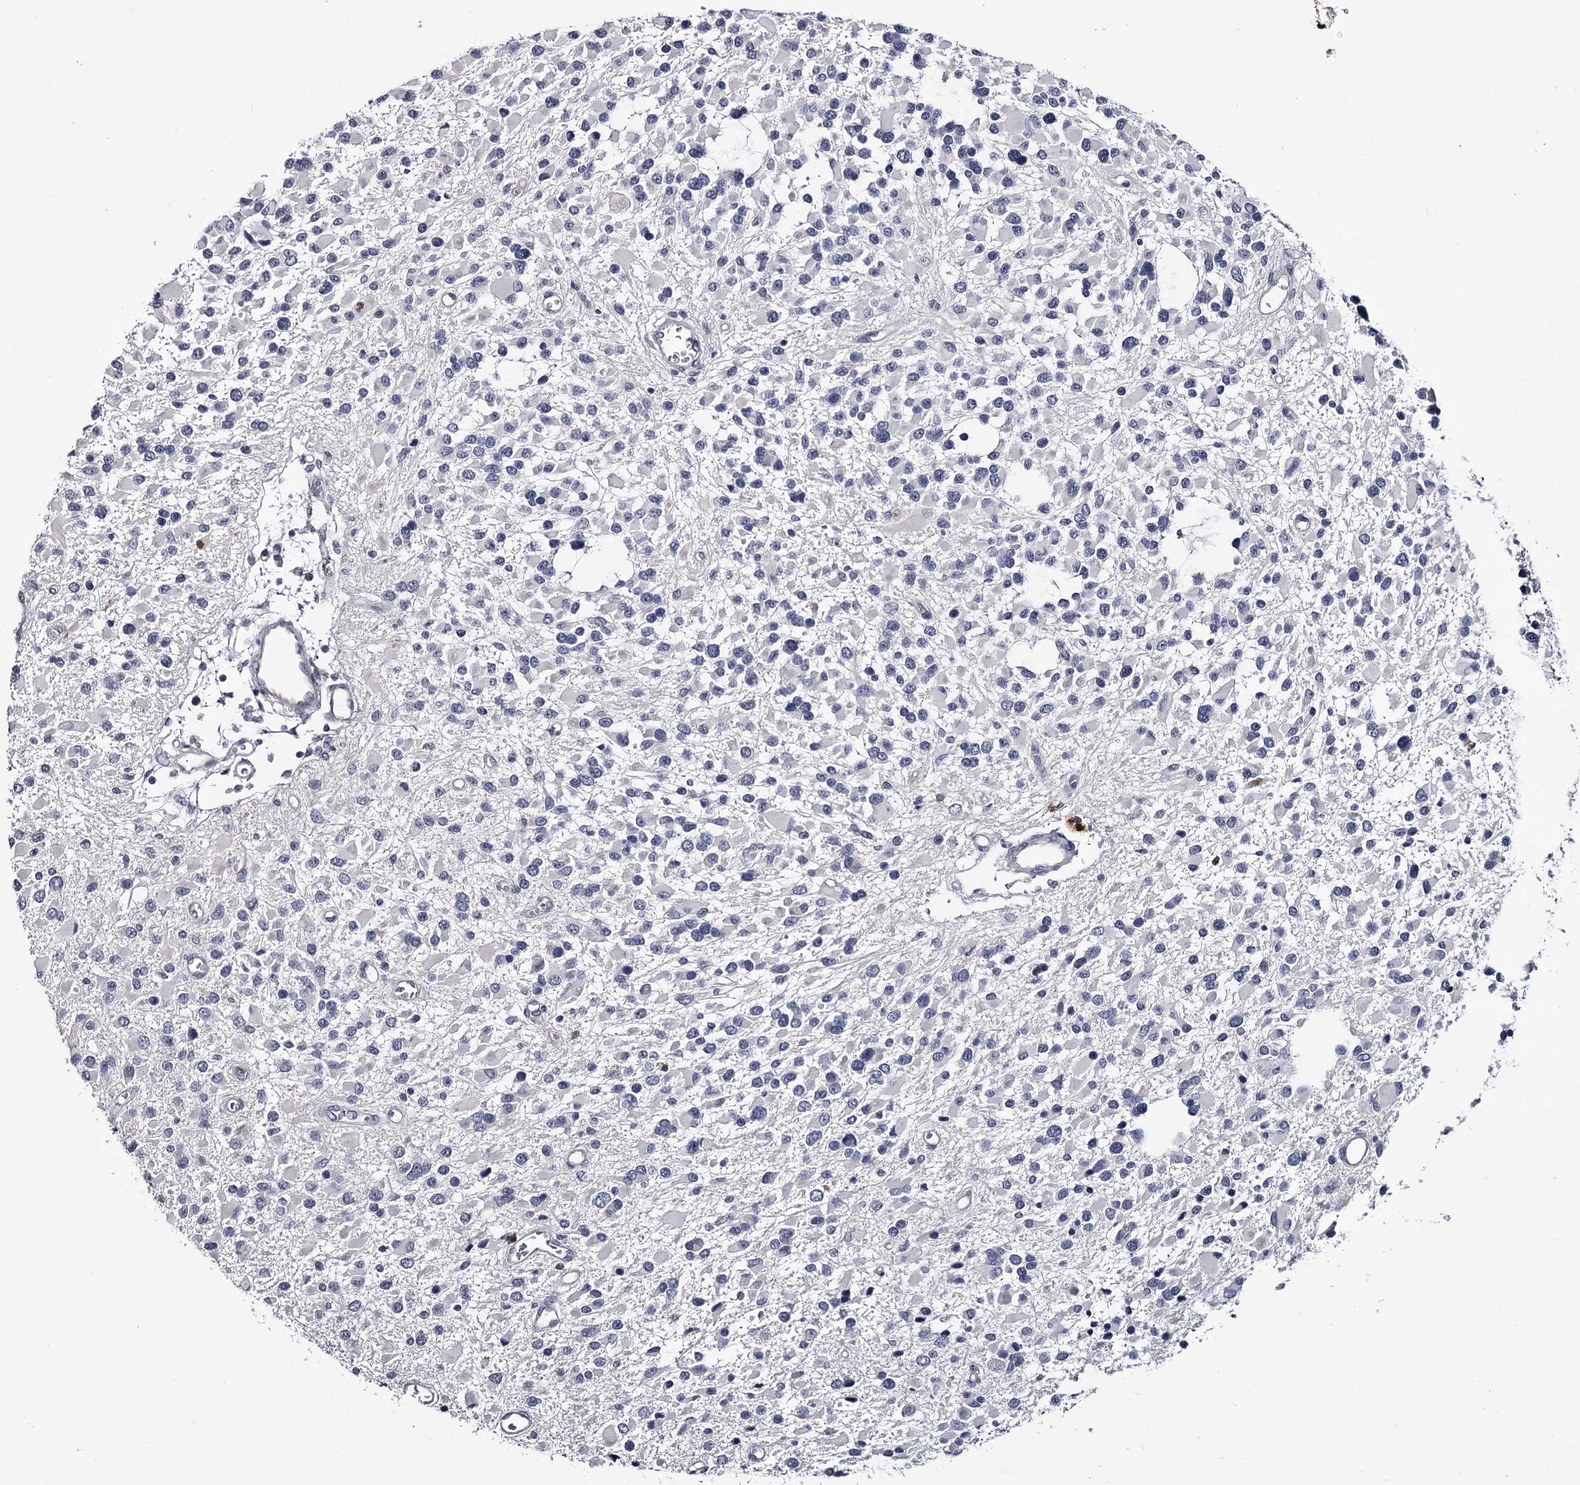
{"staining": {"intensity": "negative", "quantity": "none", "location": "none"}, "tissue": "glioma", "cell_type": "Tumor cells", "image_type": "cancer", "snomed": [{"axis": "morphology", "description": "Glioma, malignant, High grade"}, {"axis": "topography", "description": "Brain"}], "caption": "Tumor cells show no significant expression in glioma.", "gene": "GSTO1", "patient": {"sex": "male", "age": 53}}